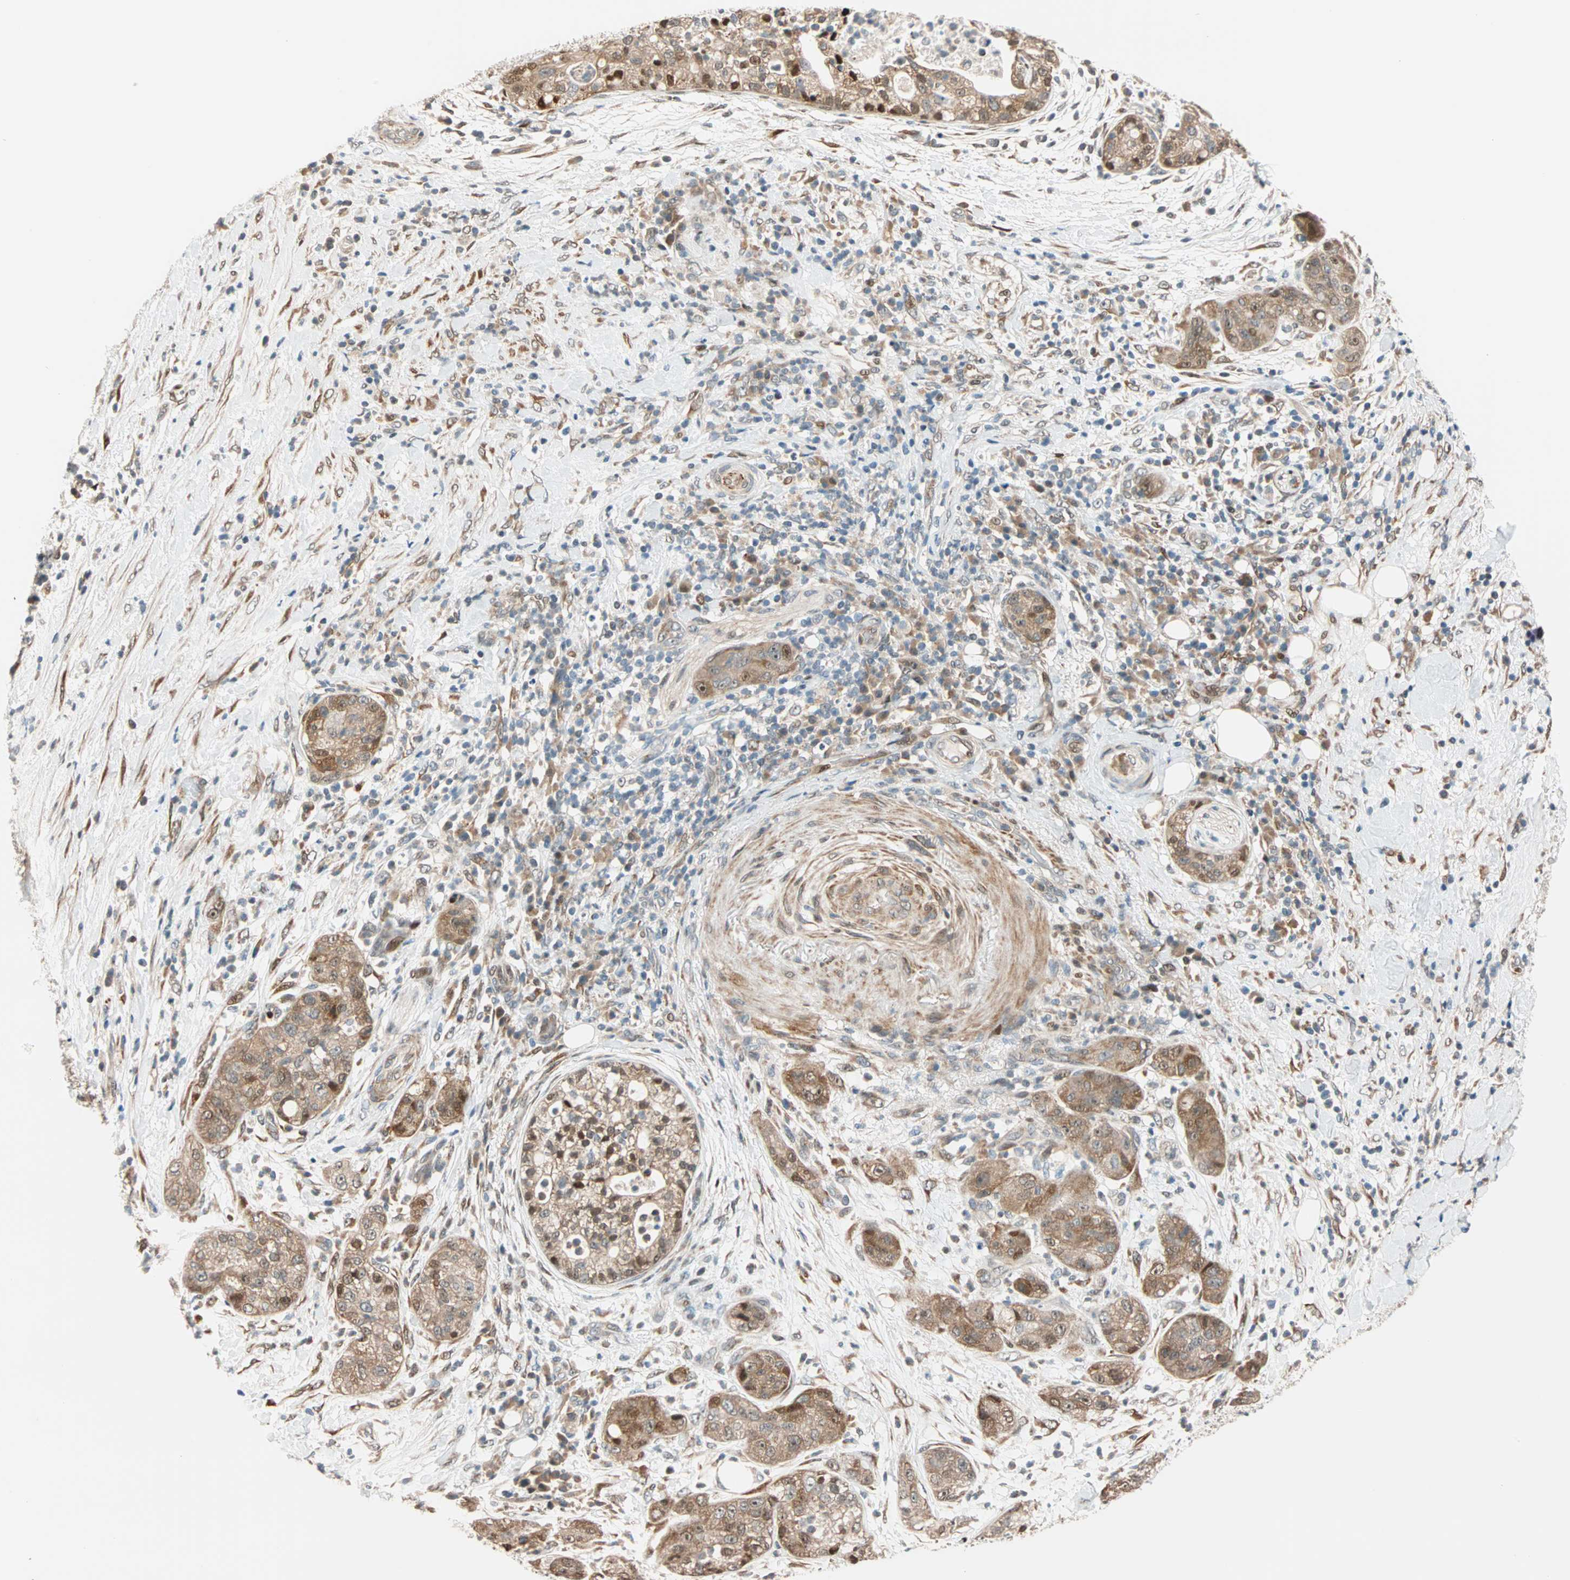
{"staining": {"intensity": "moderate", "quantity": ">75%", "location": "cytoplasmic/membranous,nuclear"}, "tissue": "pancreatic cancer", "cell_type": "Tumor cells", "image_type": "cancer", "snomed": [{"axis": "morphology", "description": "Adenocarcinoma, NOS"}, {"axis": "topography", "description": "Pancreas"}], "caption": "A medium amount of moderate cytoplasmic/membranous and nuclear staining is identified in about >75% of tumor cells in pancreatic adenocarcinoma tissue.", "gene": "HECW1", "patient": {"sex": "female", "age": 78}}